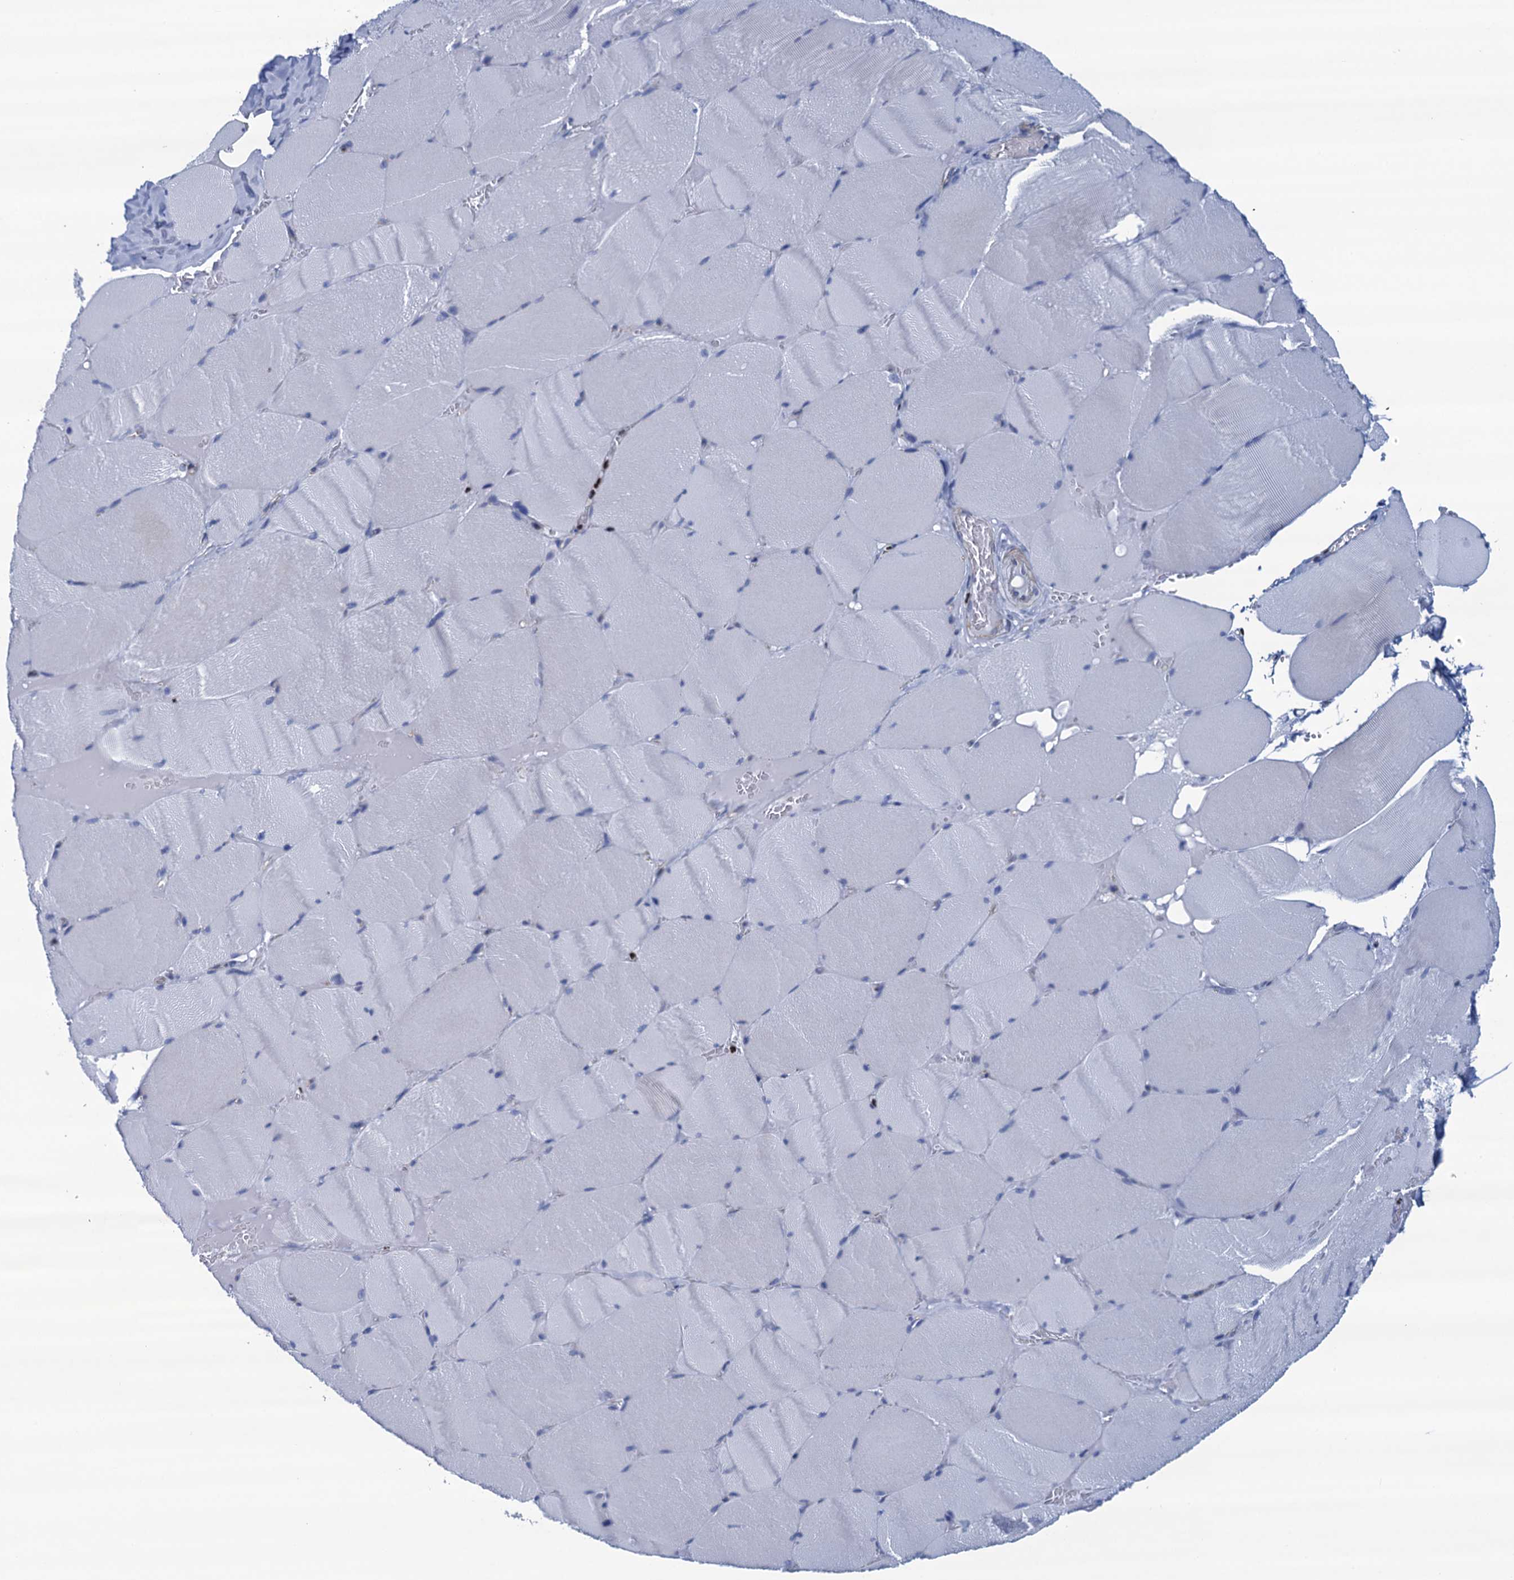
{"staining": {"intensity": "negative", "quantity": "none", "location": "none"}, "tissue": "skeletal muscle", "cell_type": "Myocytes", "image_type": "normal", "snomed": [{"axis": "morphology", "description": "Normal tissue, NOS"}, {"axis": "topography", "description": "Skeletal muscle"}, {"axis": "topography", "description": "Head-Neck"}], "caption": "A high-resolution photomicrograph shows immunohistochemistry staining of normal skeletal muscle, which displays no significant staining in myocytes.", "gene": "RHCG", "patient": {"sex": "male", "age": 66}}